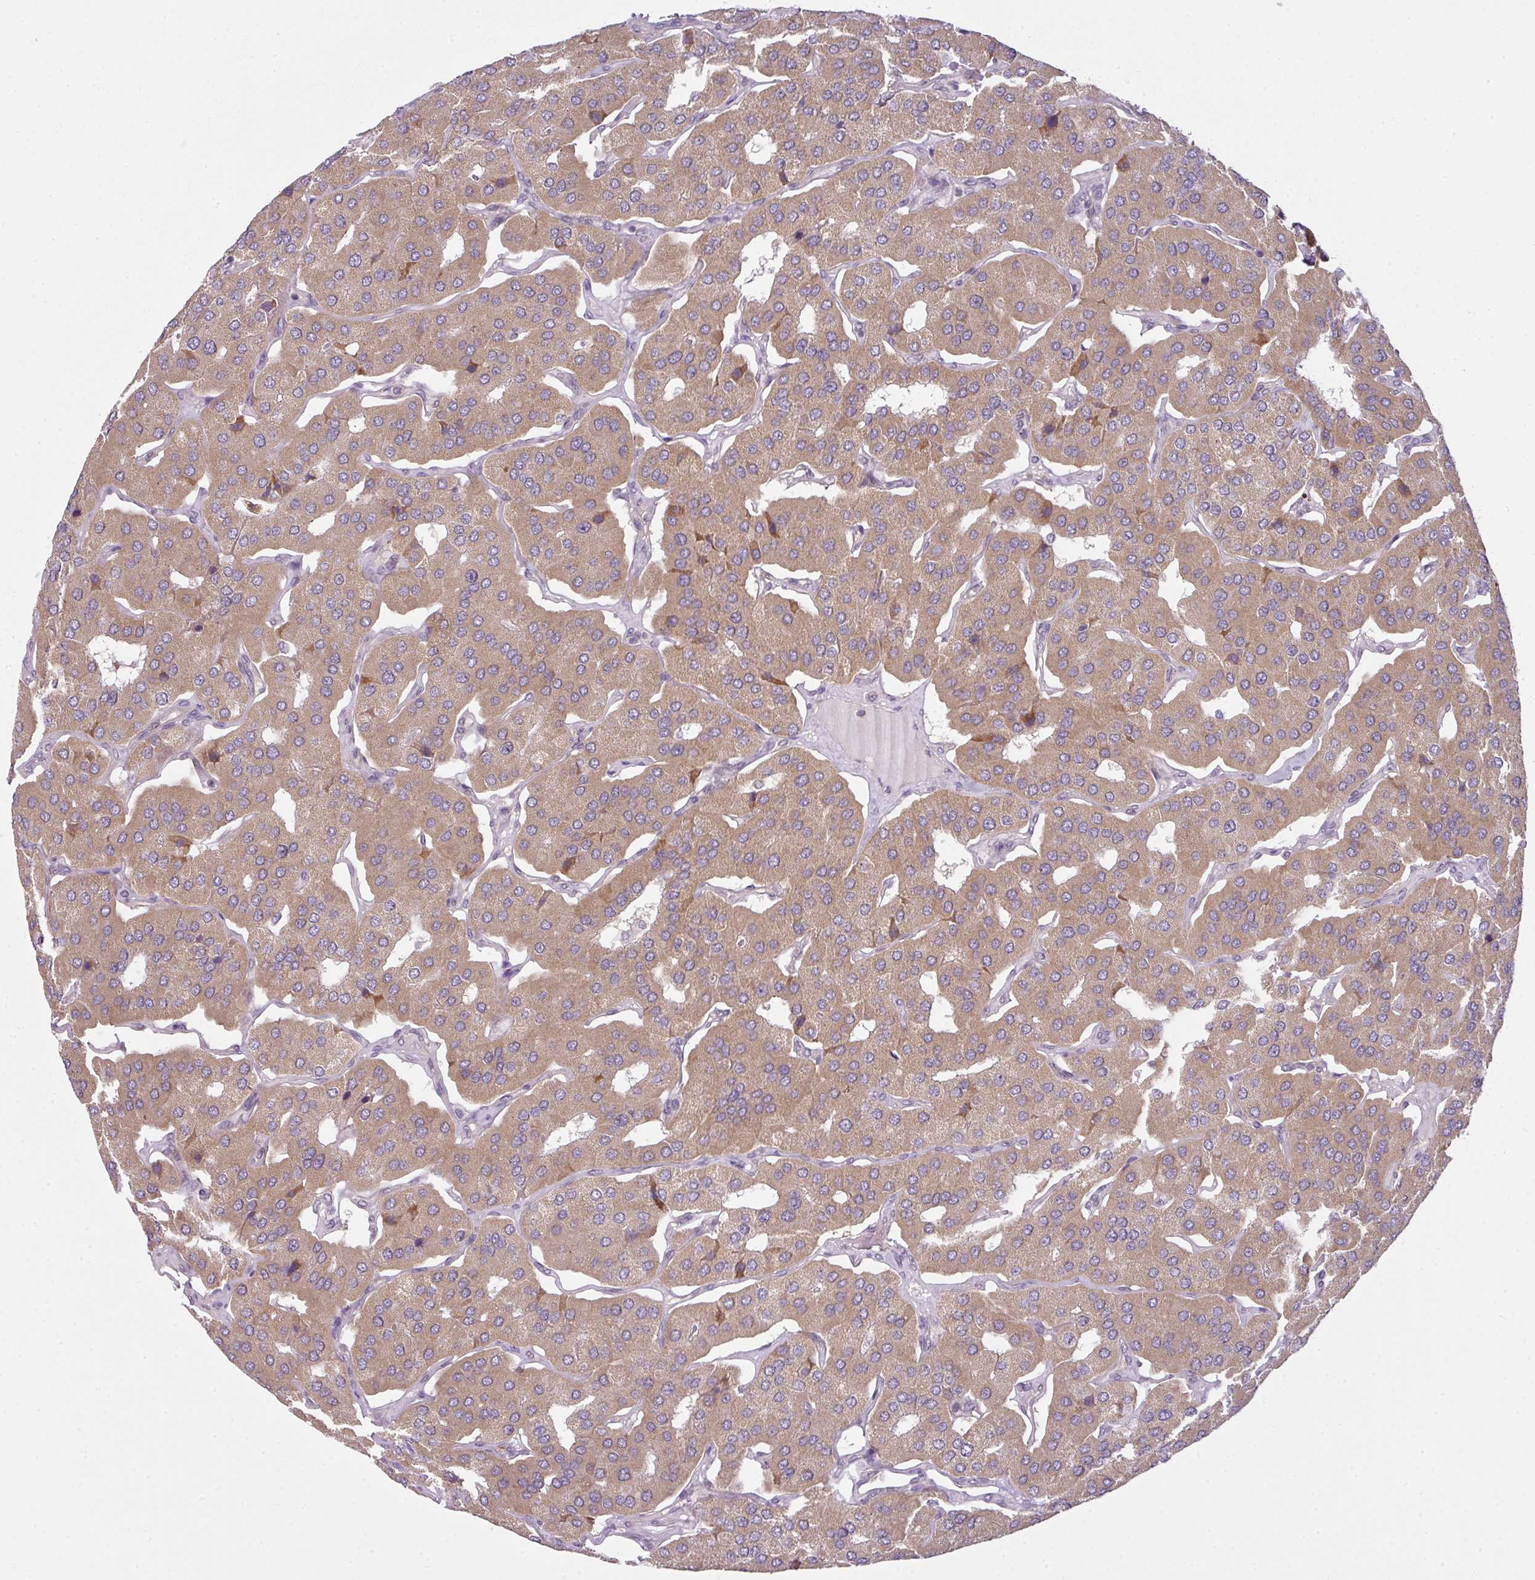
{"staining": {"intensity": "moderate", "quantity": ">75%", "location": "cytoplasmic/membranous"}, "tissue": "parathyroid gland", "cell_type": "Glandular cells", "image_type": "normal", "snomed": [{"axis": "morphology", "description": "Normal tissue, NOS"}, {"axis": "morphology", "description": "Adenoma, NOS"}, {"axis": "topography", "description": "Parathyroid gland"}], "caption": "Glandular cells exhibit medium levels of moderate cytoplasmic/membranous staining in about >75% of cells in benign parathyroid gland.", "gene": "DERPC", "patient": {"sex": "female", "age": 86}}